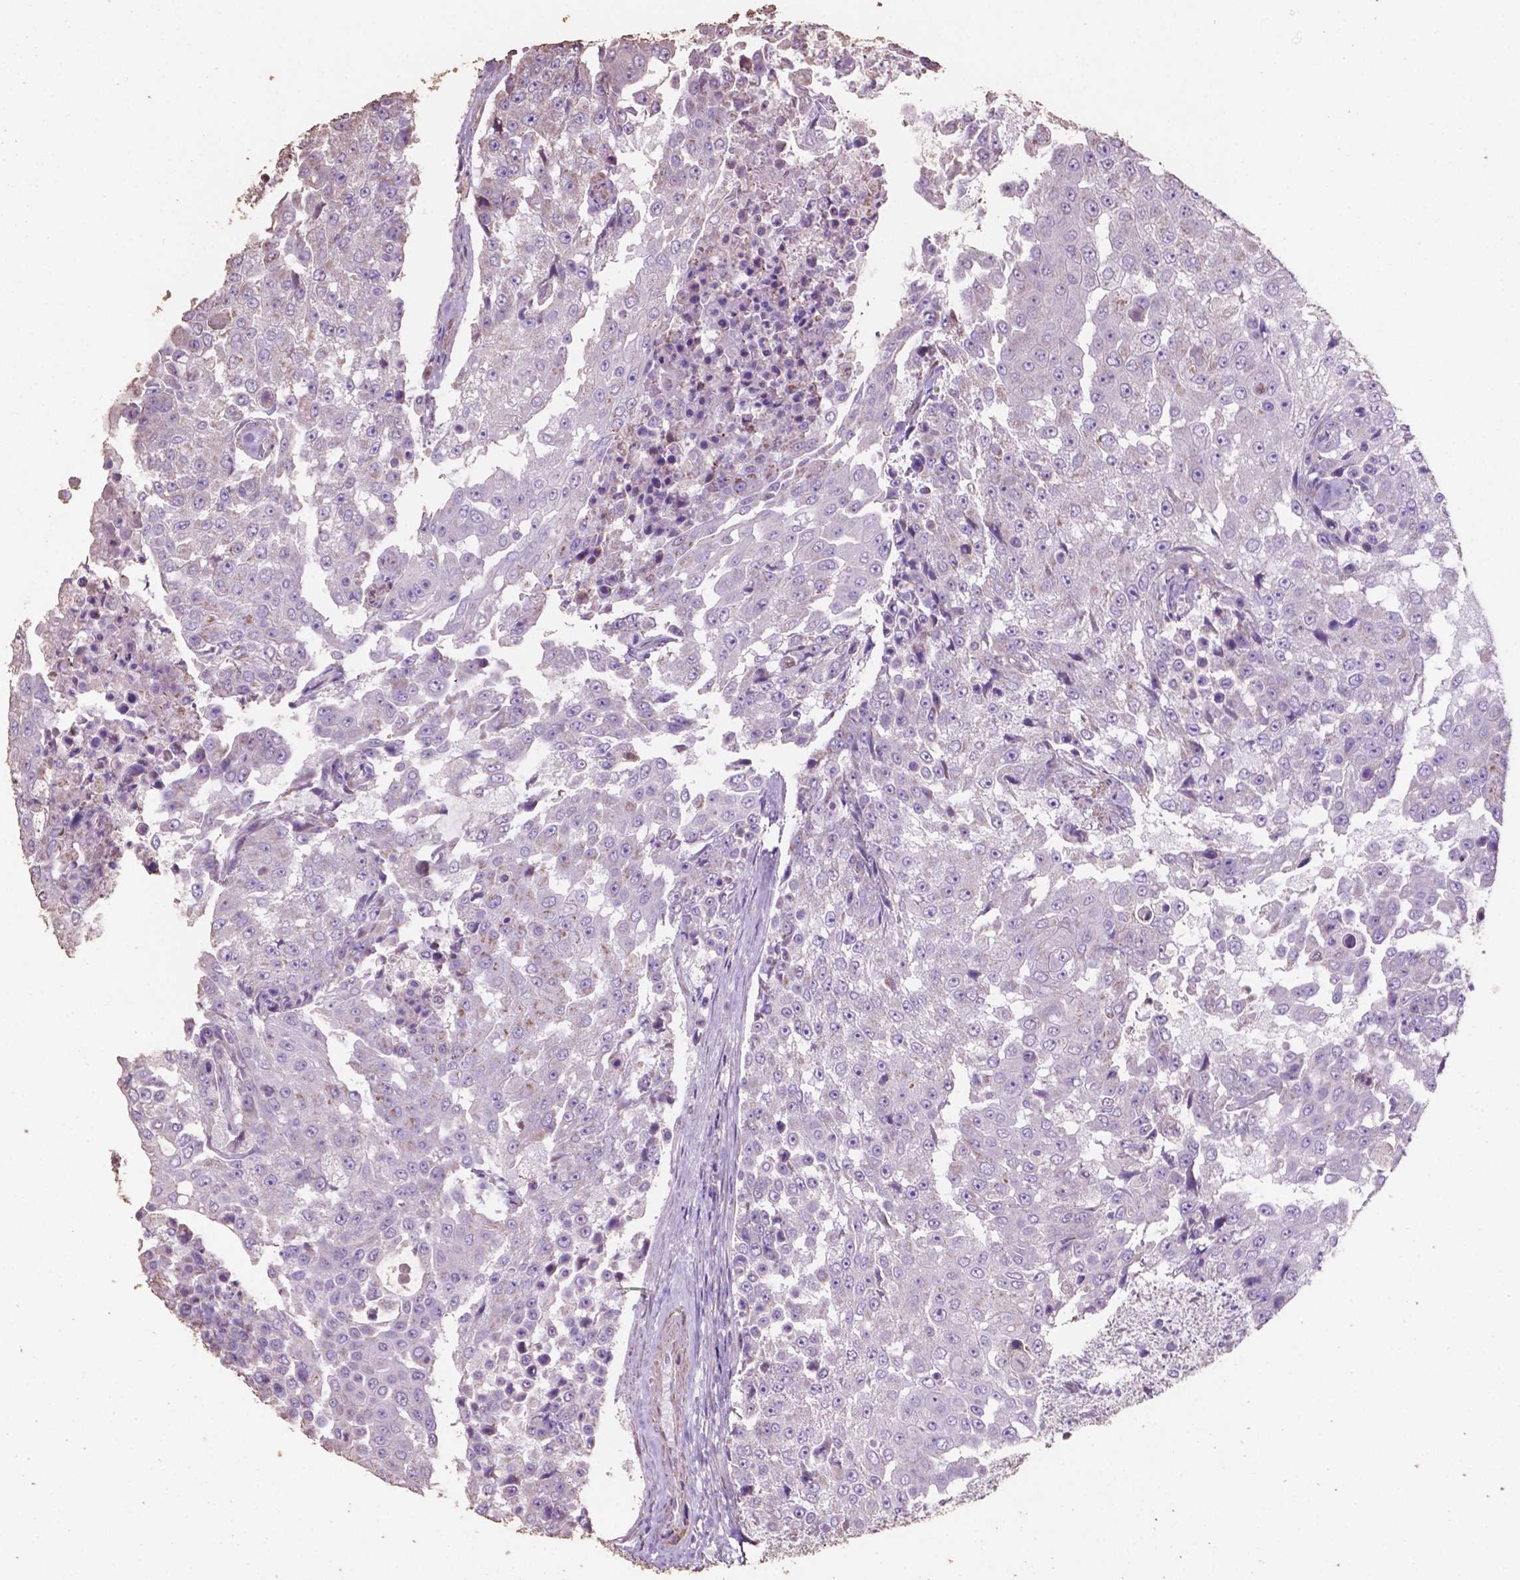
{"staining": {"intensity": "negative", "quantity": "none", "location": "none"}, "tissue": "urothelial cancer", "cell_type": "Tumor cells", "image_type": "cancer", "snomed": [{"axis": "morphology", "description": "Urothelial carcinoma, High grade"}, {"axis": "topography", "description": "Urinary bladder"}], "caption": "Tumor cells are negative for protein expression in human urothelial cancer.", "gene": "COMMD4", "patient": {"sex": "female", "age": 63}}